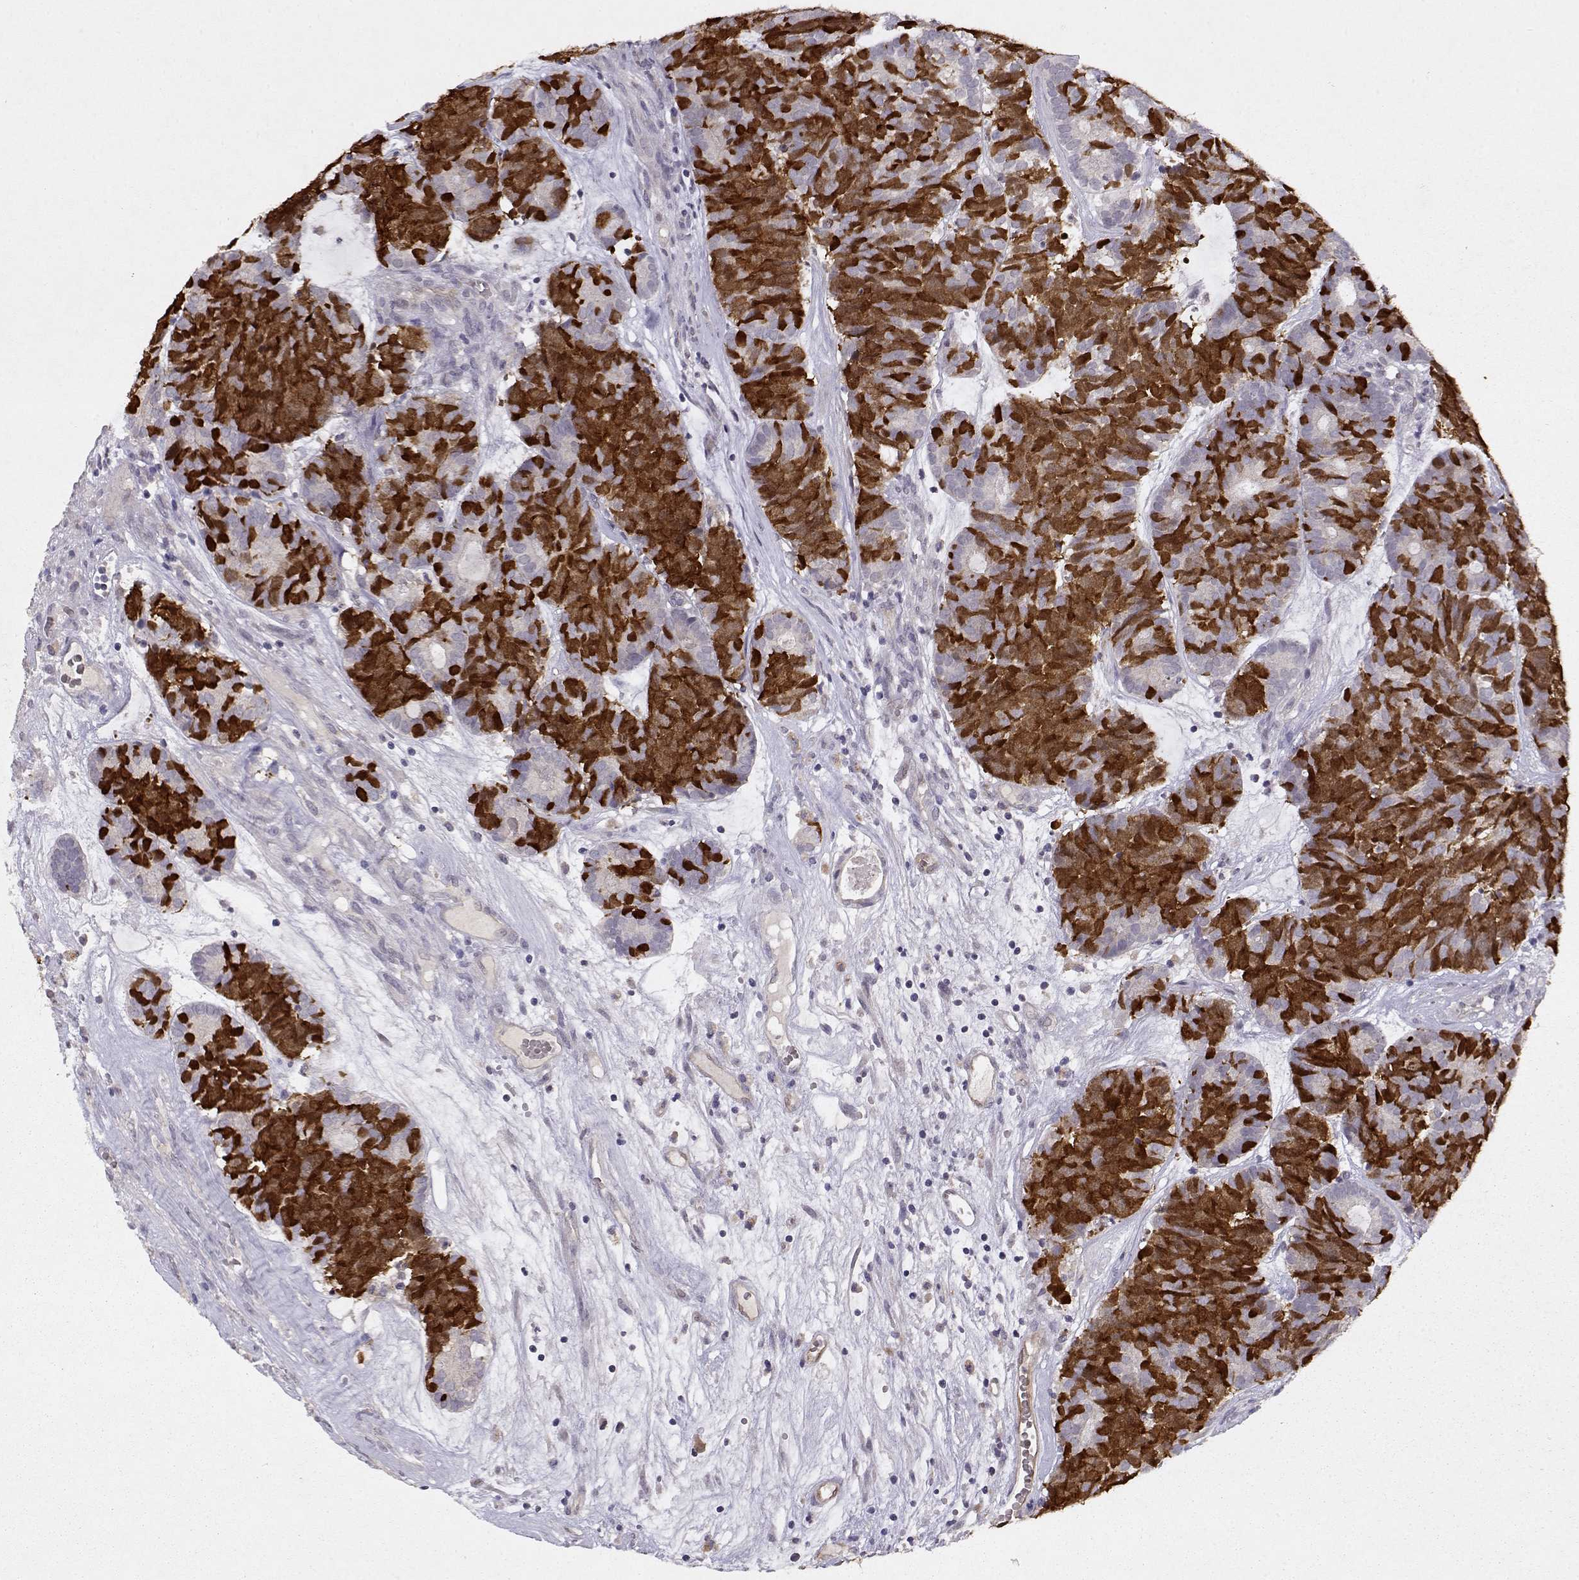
{"staining": {"intensity": "strong", "quantity": "25%-75%", "location": "cytoplasmic/membranous"}, "tissue": "head and neck cancer", "cell_type": "Tumor cells", "image_type": "cancer", "snomed": [{"axis": "morphology", "description": "Adenocarcinoma, NOS"}, {"axis": "topography", "description": "Head-Neck"}], "caption": "High-power microscopy captured an immunohistochemistry photomicrograph of adenocarcinoma (head and neck), revealing strong cytoplasmic/membranous staining in about 25%-75% of tumor cells.", "gene": "BMX", "patient": {"sex": "female", "age": 81}}